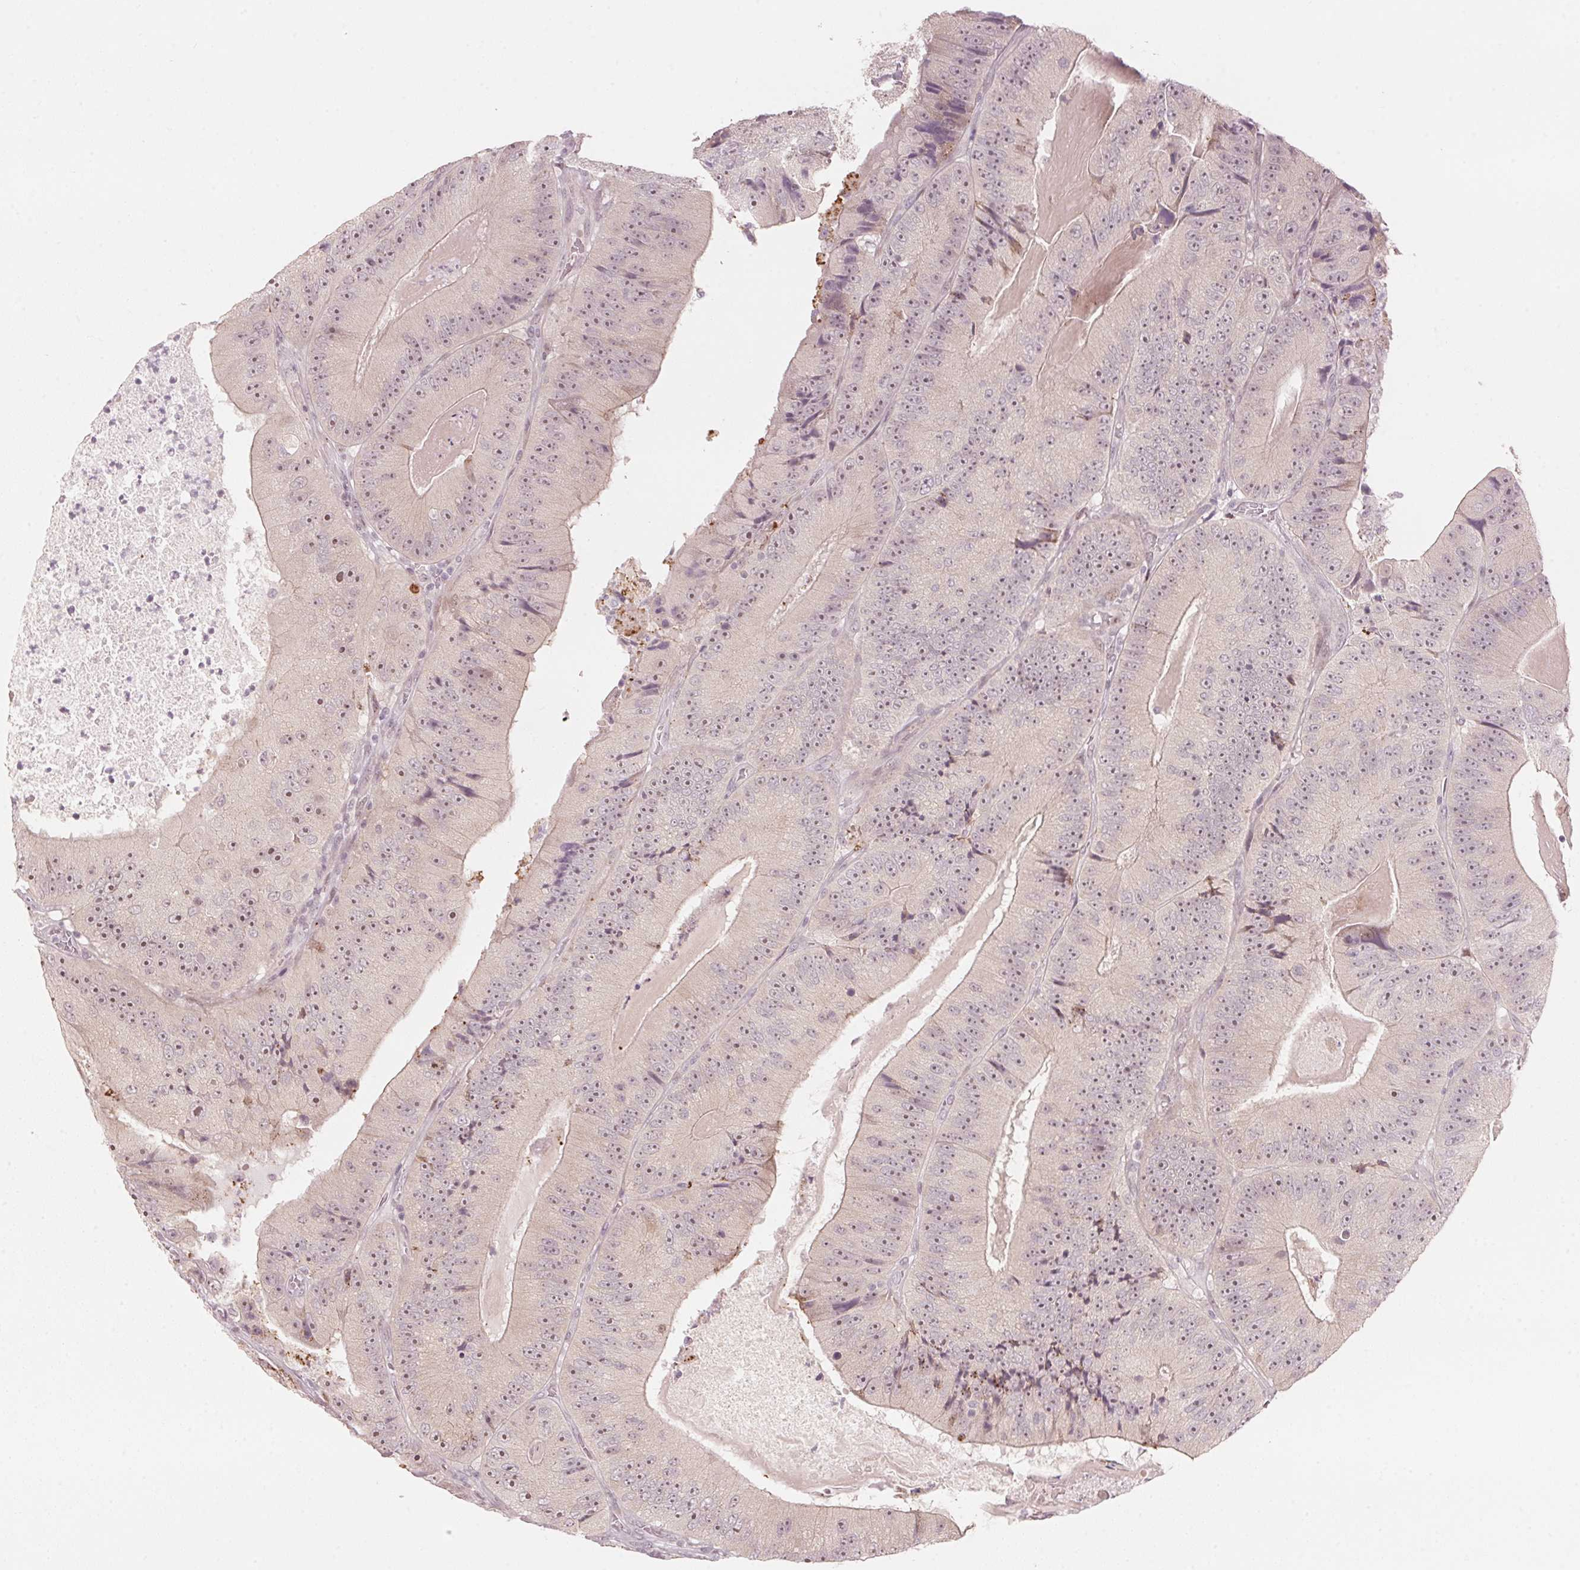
{"staining": {"intensity": "weak", "quantity": "<25%", "location": "cytoplasmic/membranous,nuclear"}, "tissue": "colorectal cancer", "cell_type": "Tumor cells", "image_type": "cancer", "snomed": [{"axis": "morphology", "description": "Adenocarcinoma, NOS"}, {"axis": "topography", "description": "Colon"}], "caption": "Tumor cells are negative for brown protein staining in colorectal cancer.", "gene": "TMED6", "patient": {"sex": "female", "age": 86}}